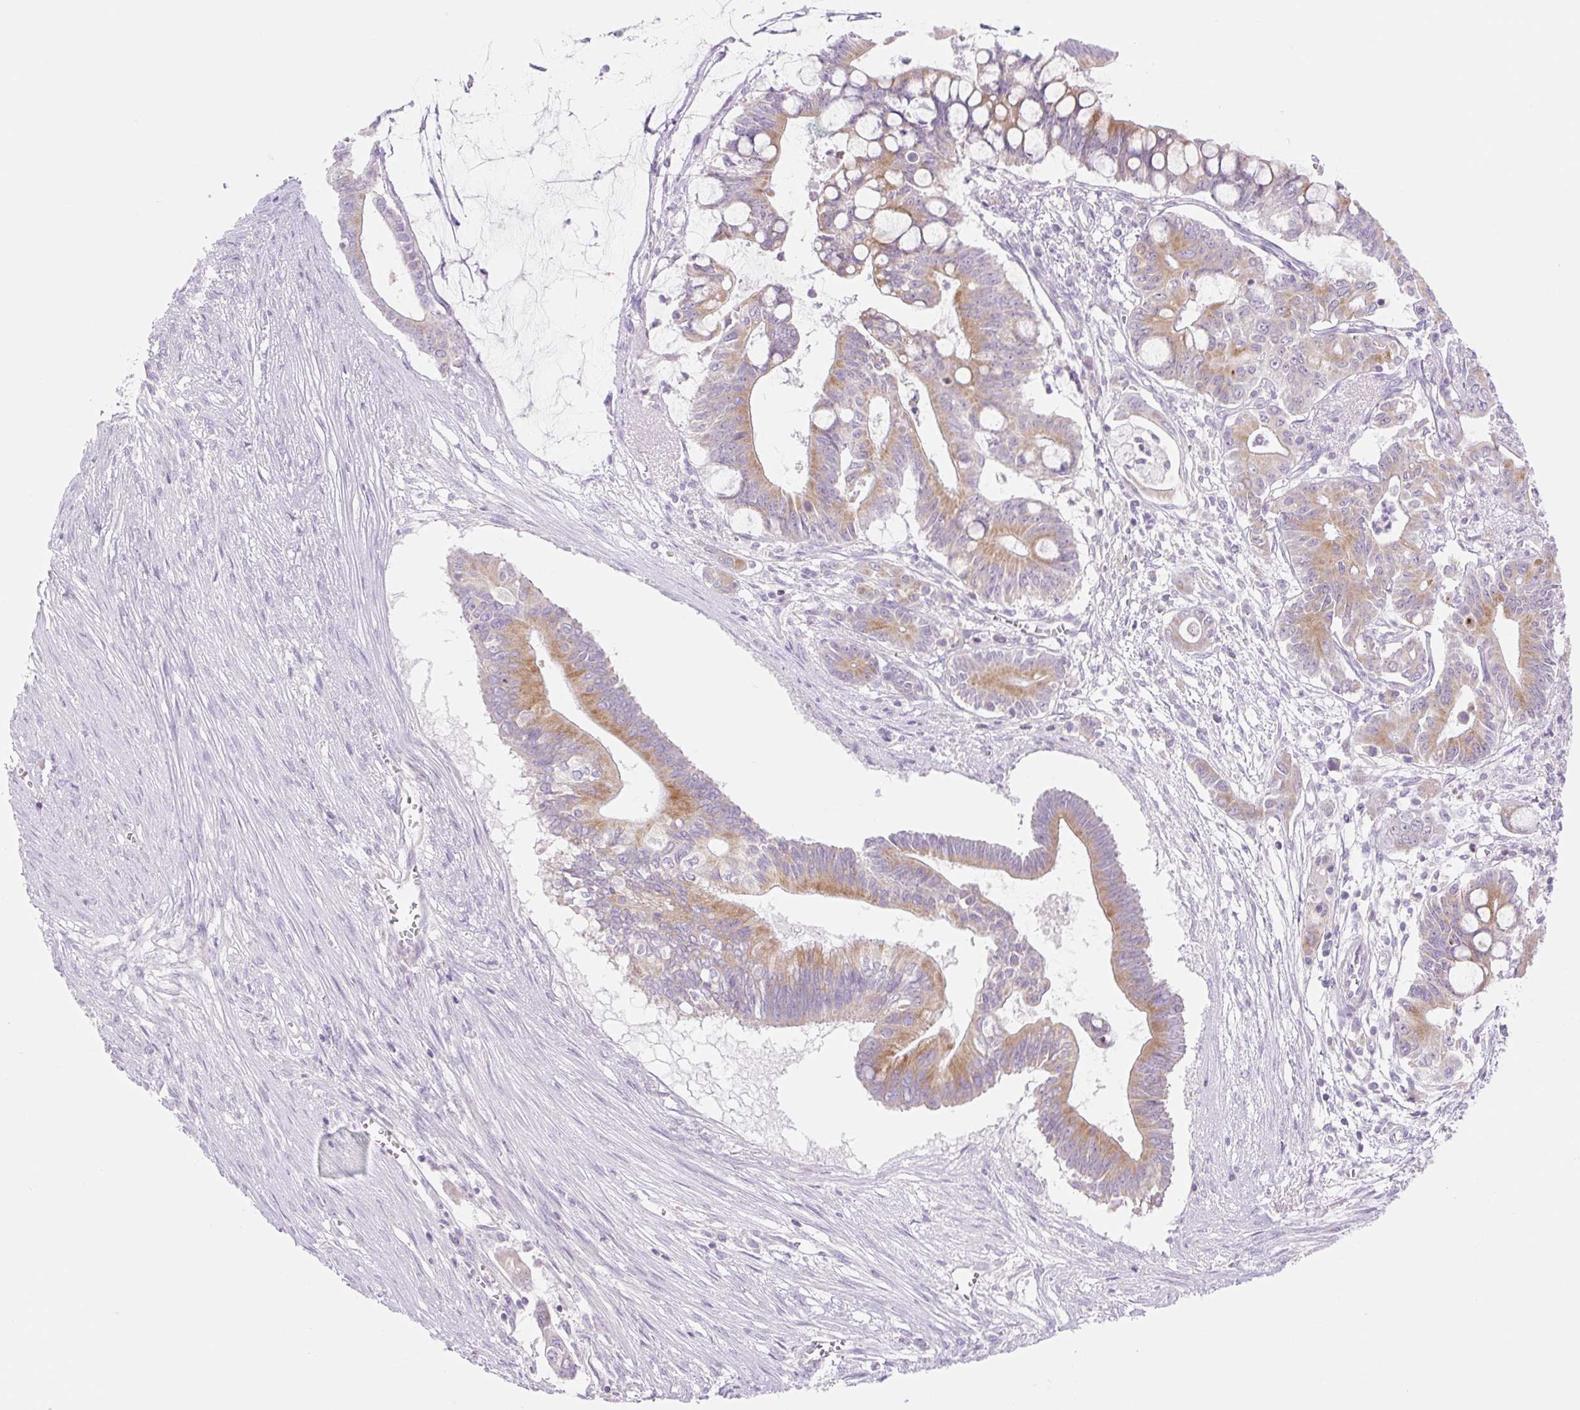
{"staining": {"intensity": "moderate", "quantity": ">75%", "location": "cytoplasmic/membranous"}, "tissue": "pancreatic cancer", "cell_type": "Tumor cells", "image_type": "cancer", "snomed": [{"axis": "morphology", "description": "Adenocarcinoma, NOS"}, {"axis": "topography", "description": "Pancreas"}], "caption": "The image displays staining of pancreatic adenocarcinoma, revealing moderate cytoplasmic/membranous protein positivity (brown color) within tumor cells.", "gene": "FOCAD", "patient": {"sex": "male", "age": 68}}